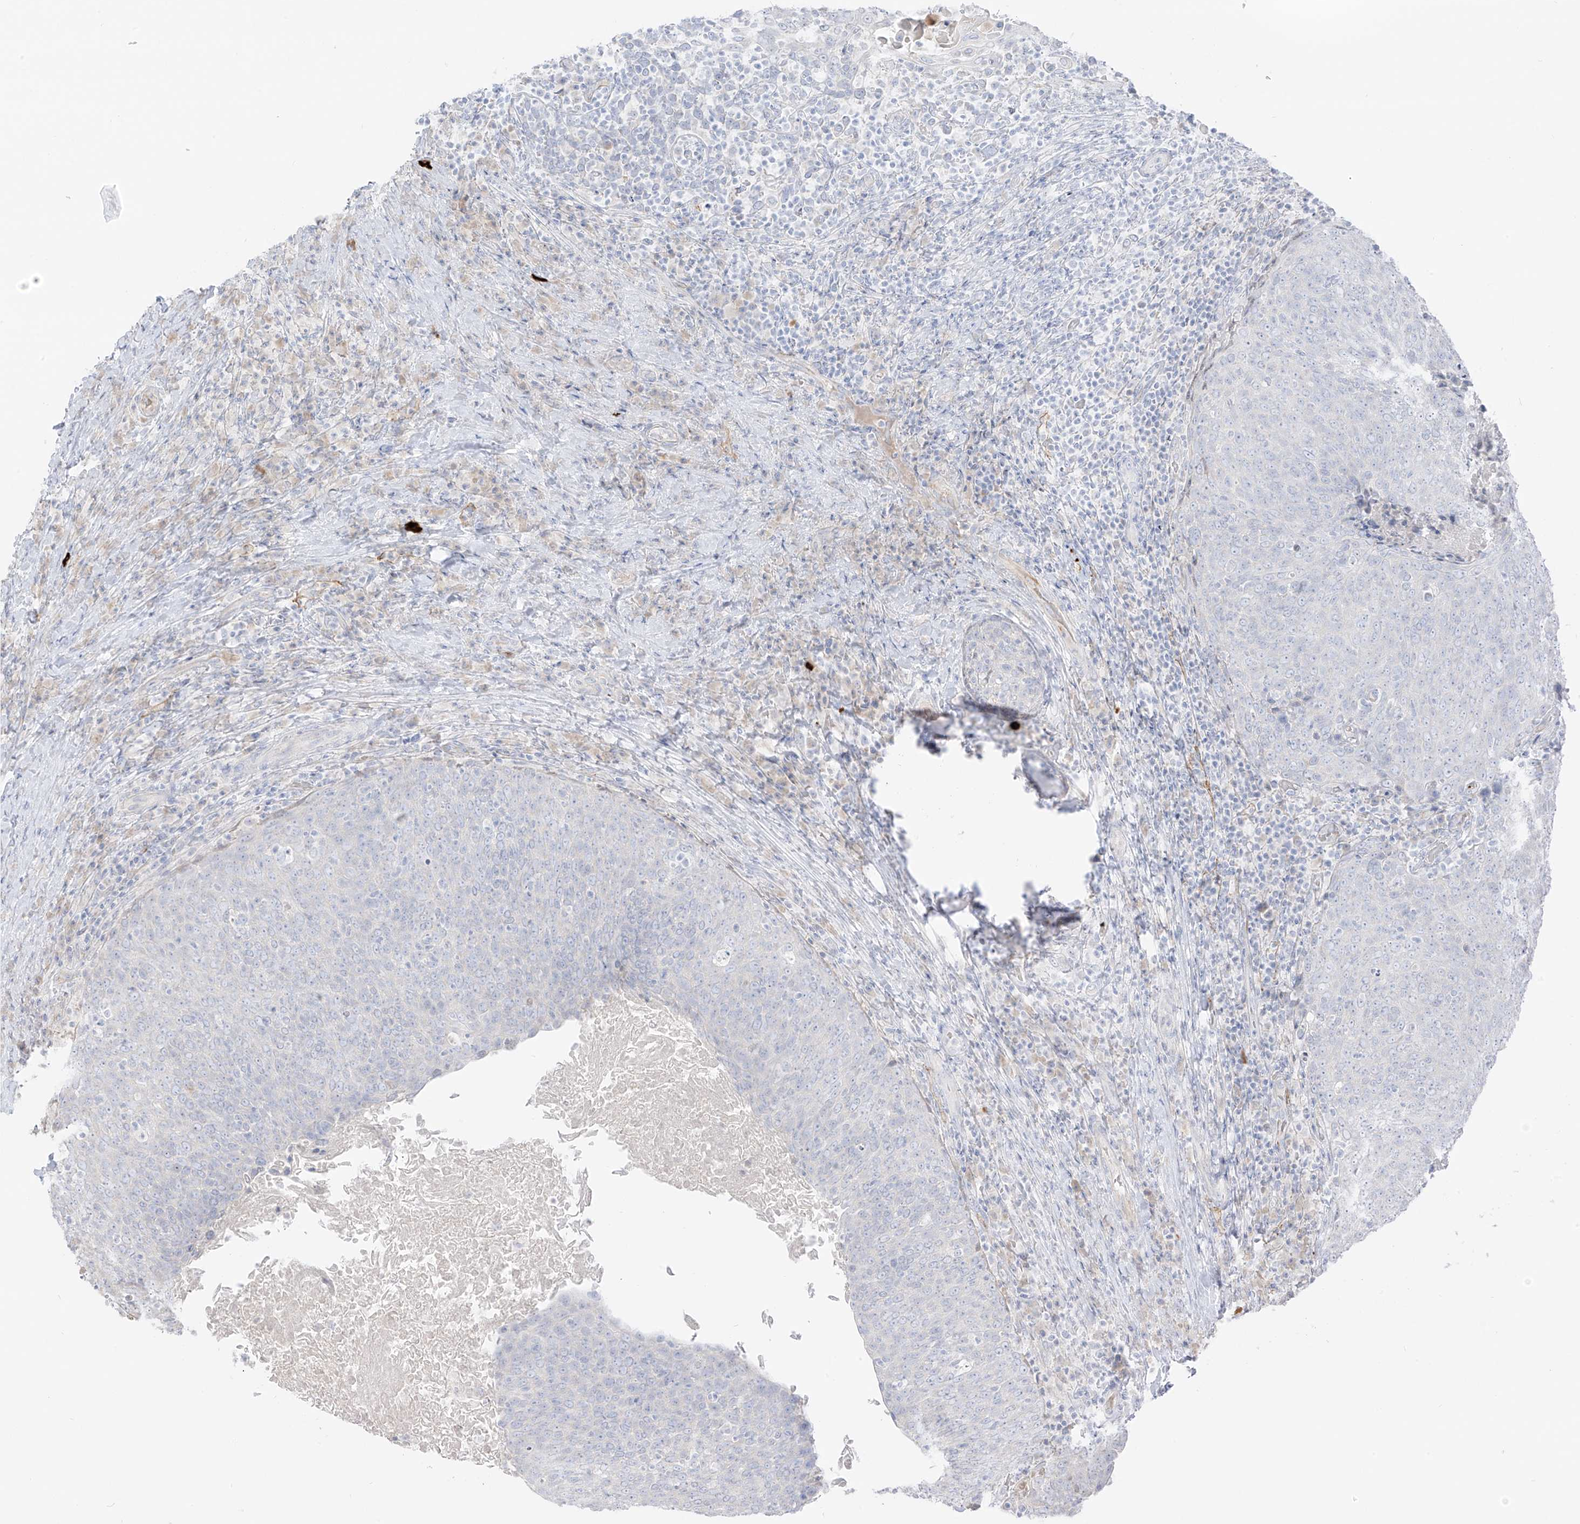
{"staining": {"intensity": "negative", "quantity": "none", "location": "none"}, "tissue": "head and neck cancer", "cell_type": "Tumor cells", "image_type": "cancer", "snomed": [{"axis": "morphology", "description": "Squamous cell carcinoma, NOS"}, {"axis": "morphology", "description": "Squamous cell carcinoma, metastatic, NOS"}, {"axis": "topography", "description": "Lymph node"}, {"axis": "topography", "description": "Head-Neck"}], "caption": "IHC photomicrograph of human head and neck cancer (metastatic squamous cell carcinoma) stained for a protein (brown), which demonstrates no expression in tumor cells. The staining was performed using DAB (3,3'-diaminobenzidine) to visualize the protein expression in brown, while the nuclei were stained in blue with hematoxylin (Magnification: 20x).", "gene": "C11orf87", "patient": {"sex": "male", "age": 62}}